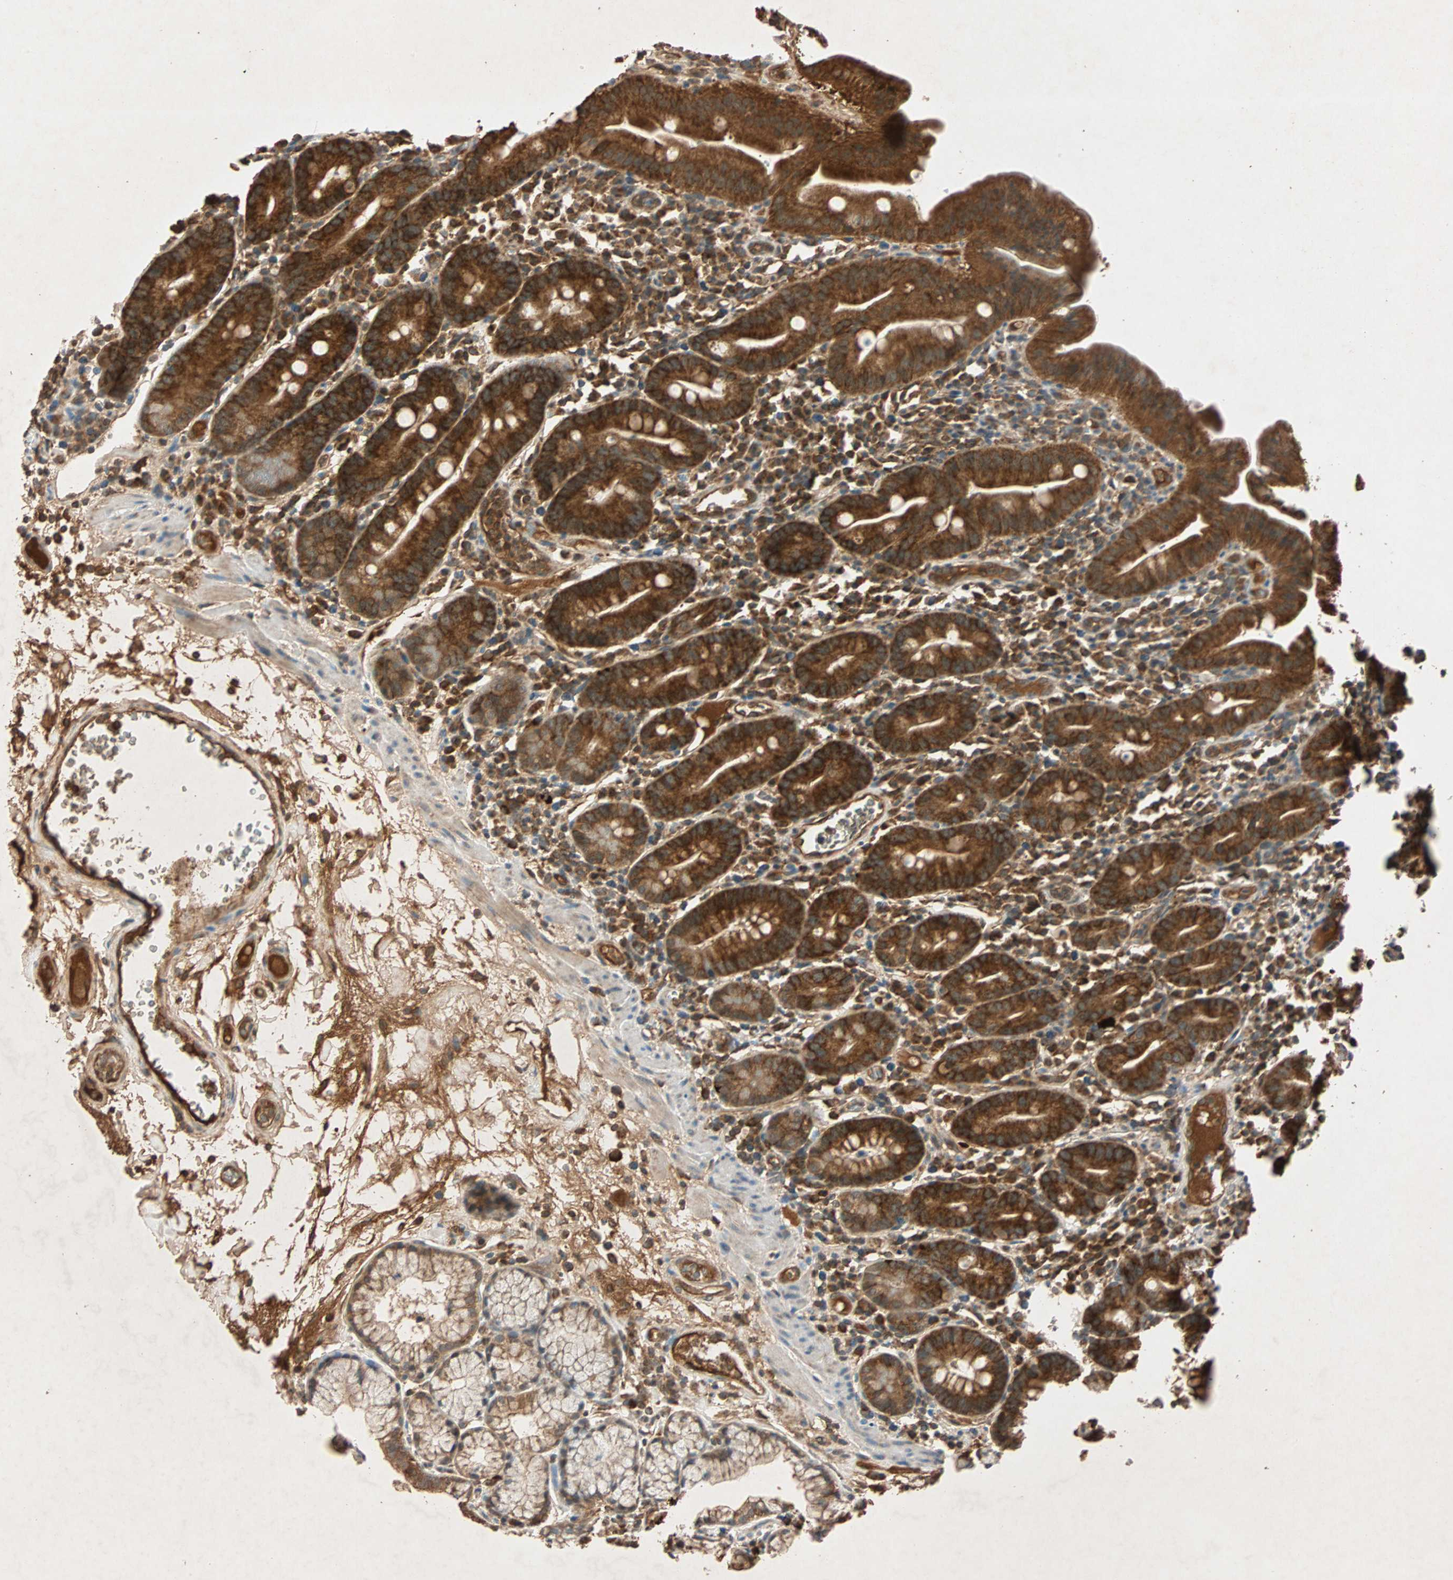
{"staining": {"intensity": "strong", "quantity": ">75%", "location": "cytoplasmic/membranous"}, "tissue": "duodenum", "cell_type": "Glandular cells", "image_type": "normal", "snomed": [{"axis": "morphology", "description": "Normal tissue, NOS"}, {"axis": "topography", "description": "Duodenum"}], "caption": "Protein expression analysis of normal duodenum reveals strong cytoplasmic/membranous expression in approximately >75% of glandular cells. Using DAB (brown) and hematoxylin (blue) stains, captured at high magnification using brightfield microscopy.", "gene": "MAPK1", "patient": {"sex": "male", "age": 50}}